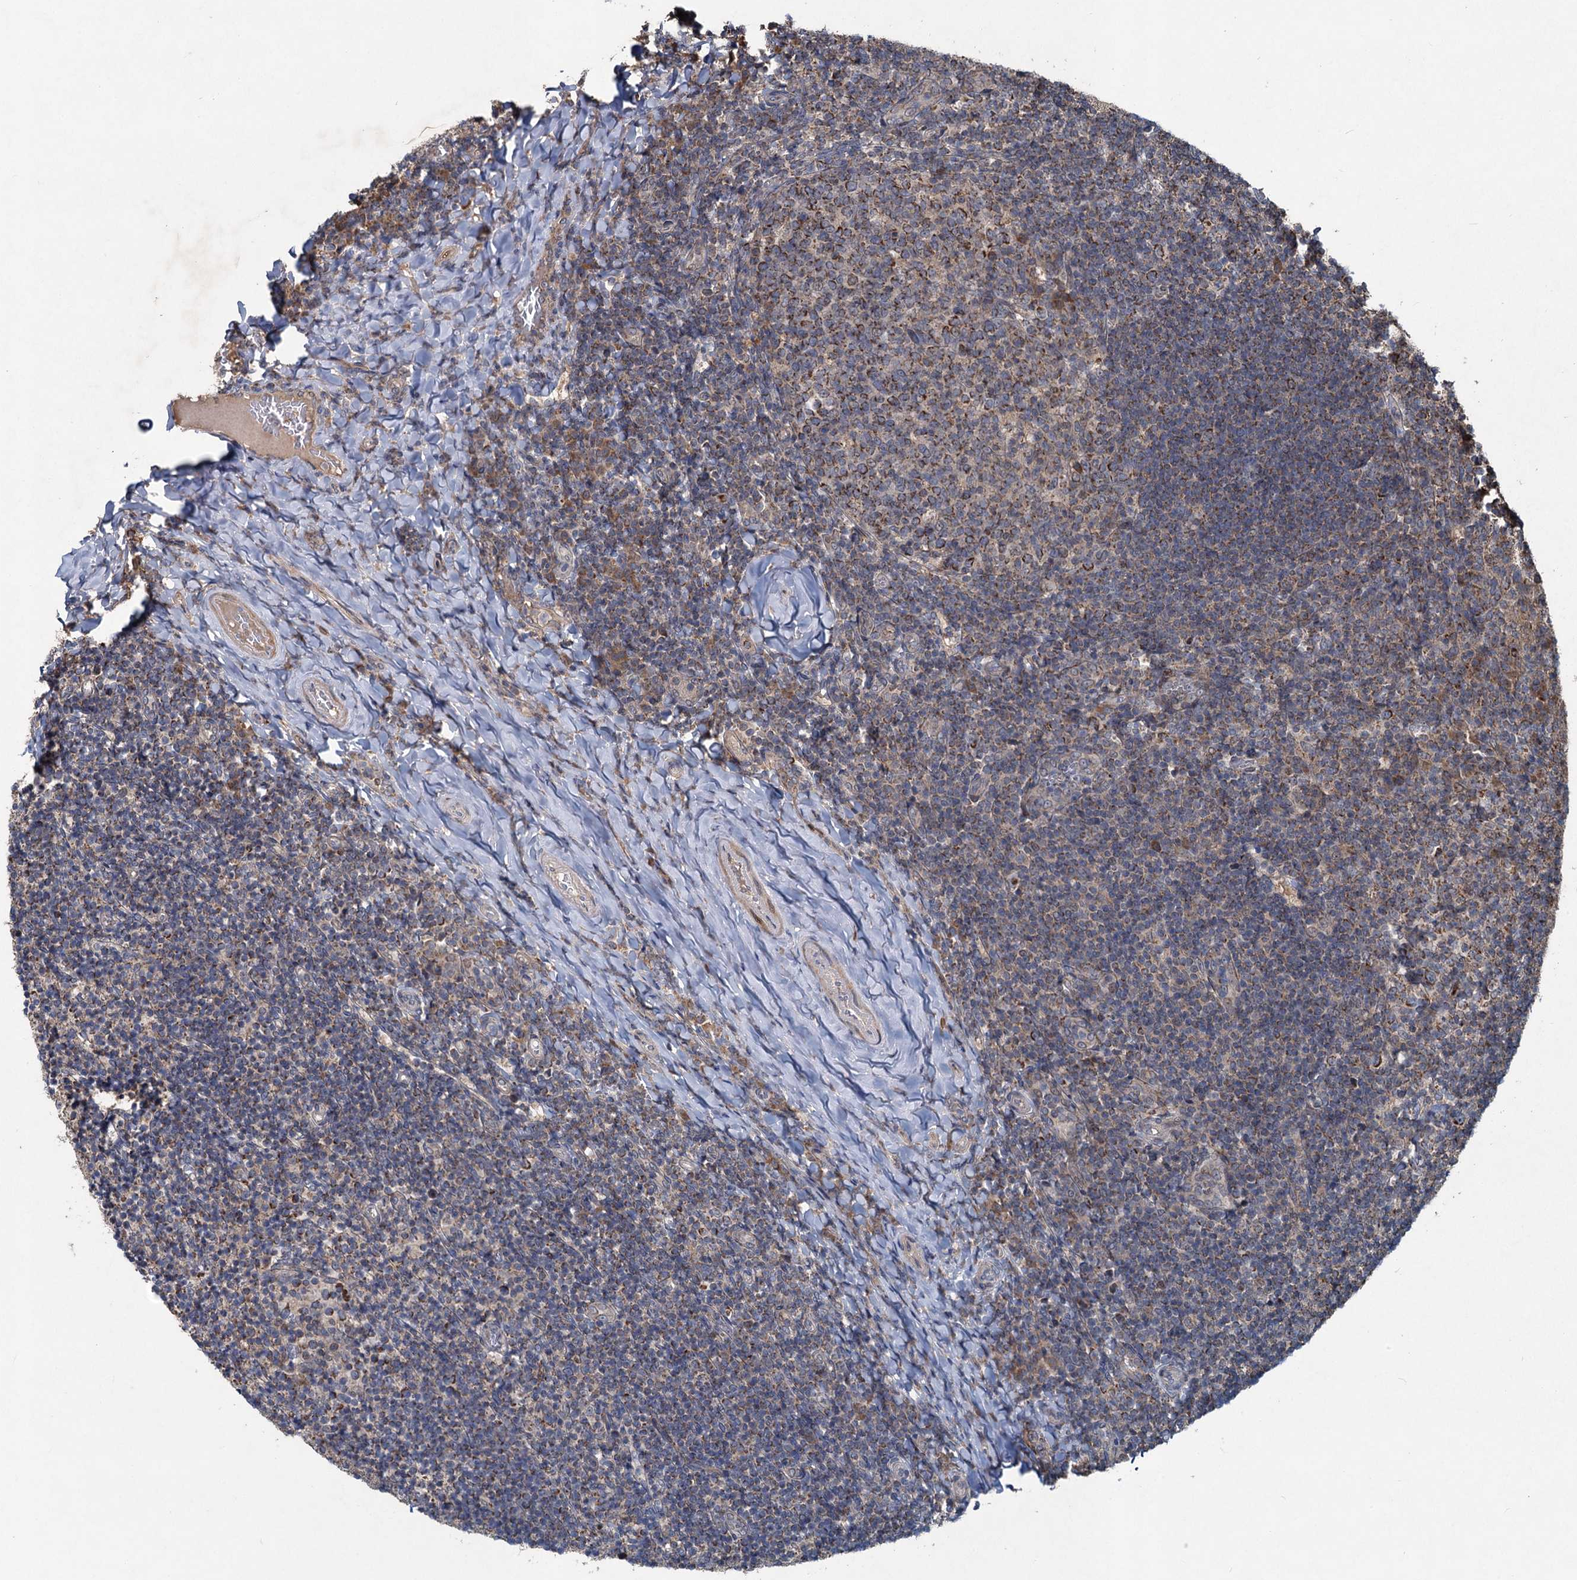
{"staining": {"intensity": "strong", "quantity": "25%-75%", "location": "cytoplasmic/membranous"}, "tissue": "tonsil", "cell_type": "Germinal center cells", "image_type": "normal", "snomed": [{"axis": "morphology", "description": "Normal tissue, NOS"}, {"axis": "topography", "description": "Tonsil"}], "caption": "Immunohistochemistry (IHC) image of normal tonsil stained for a protein (brown), which displays high levels of strong cytoplasmic/membranous staining in about 25%-75% of germinal center cells.", "gene": "OTUB1", "patient": {"sex": "female", "age": 10}}